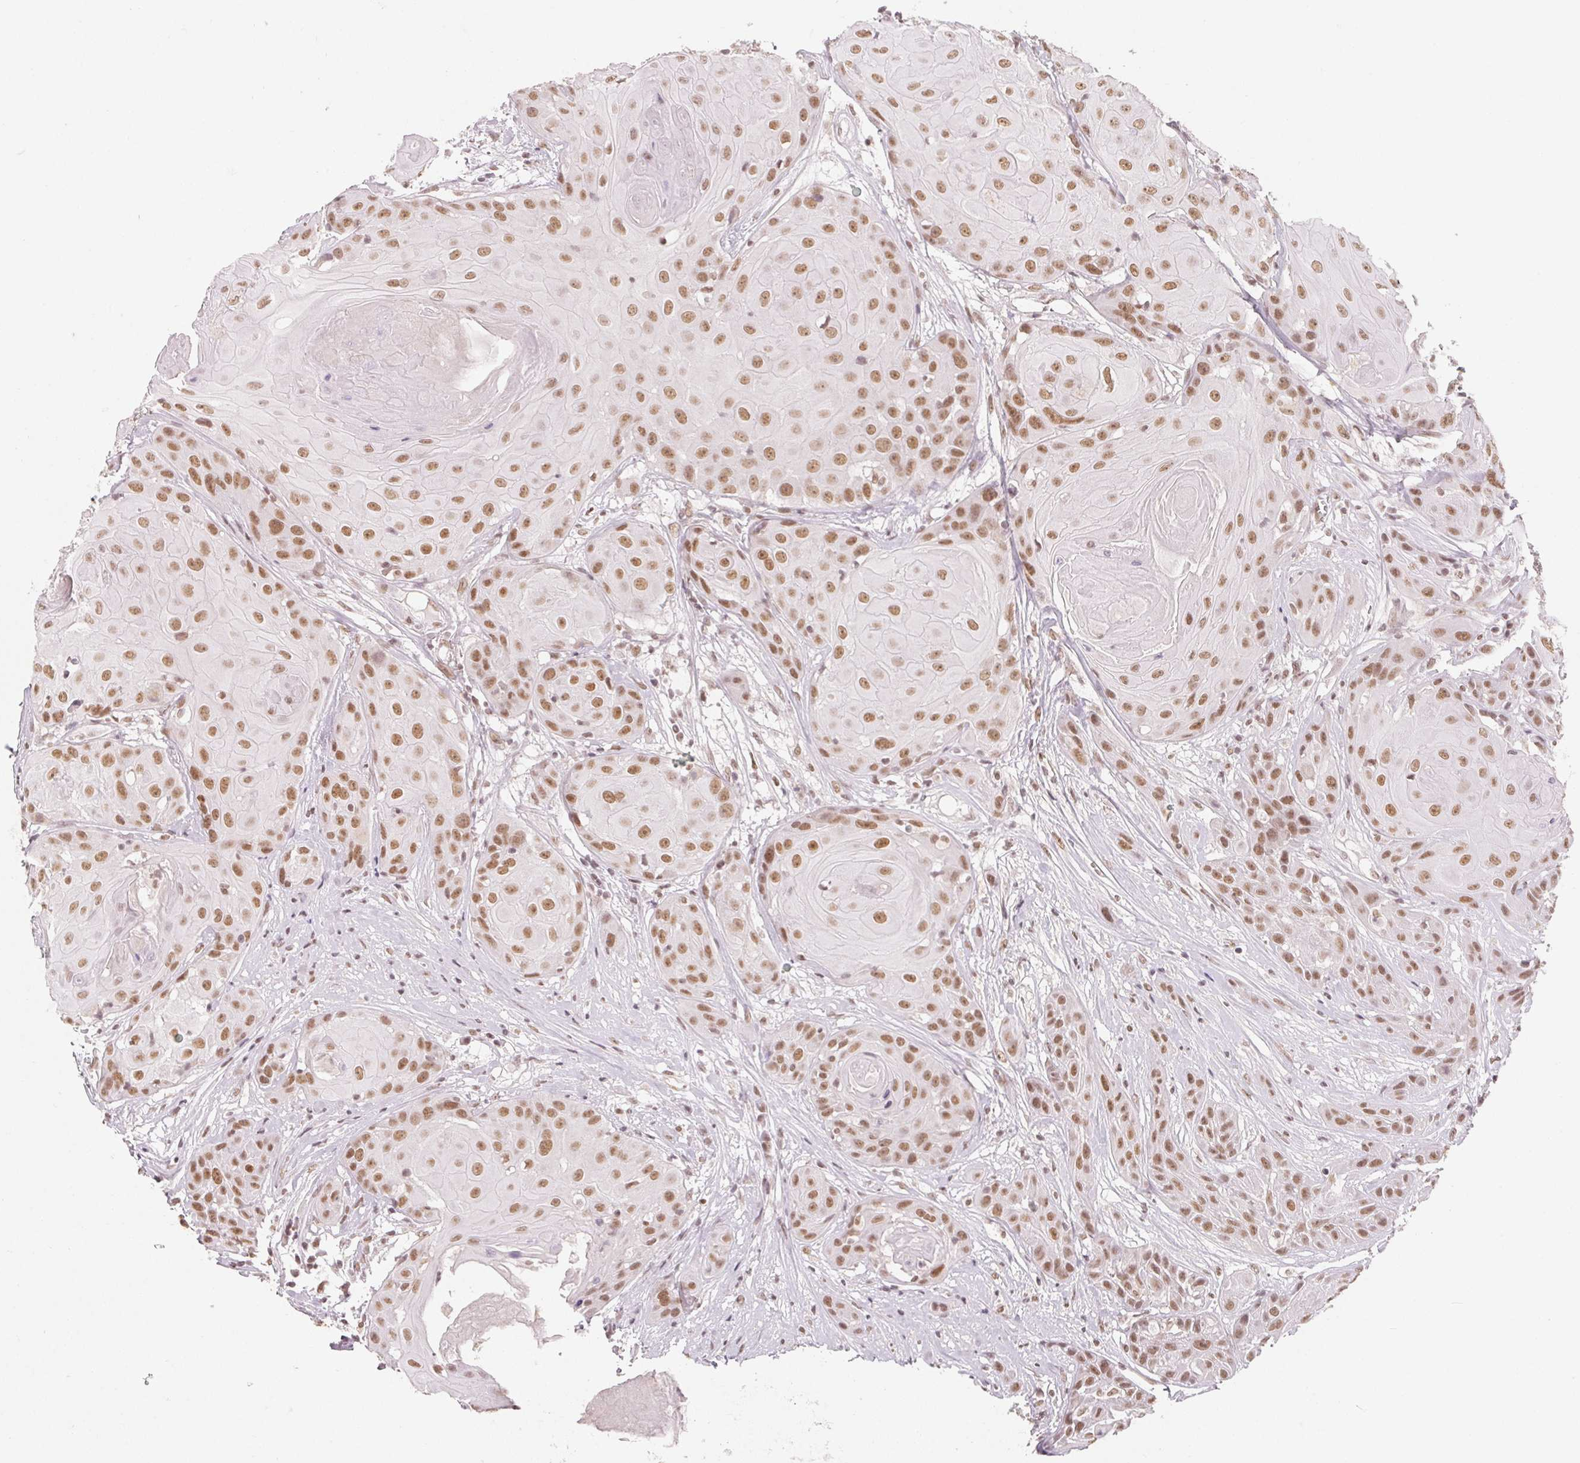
{"staining": {"intensity": "moderate", "quantity": ">75%", "location": "nuclear"}, "tissue": "head and neck cancer", "cell_type": "Tumor cells", "image_type": "cancer", "snomed": [{"axis": "morphology", "description": "Squamous cell carcinoma, NOS"}, {"axis": "topography", "description": "Skin"}, {"axis": "topography", "description": "Head-Neck"}], "caption": "A high-resolution micrograph shows immunohistochemistry (IHC) staining of head and neck cancer (squamous cell carcinoma), which shows moderate nuclear positivity in approximately >75% of tumor cells. The staining was performed using DAB (3,3'-diaminobenzidine), with brown indicating positive protein expression. Nuclei are stained blue with hematoxylin.", "gene": "NXF3", "patient": {"sex": "male", "age": 80}}